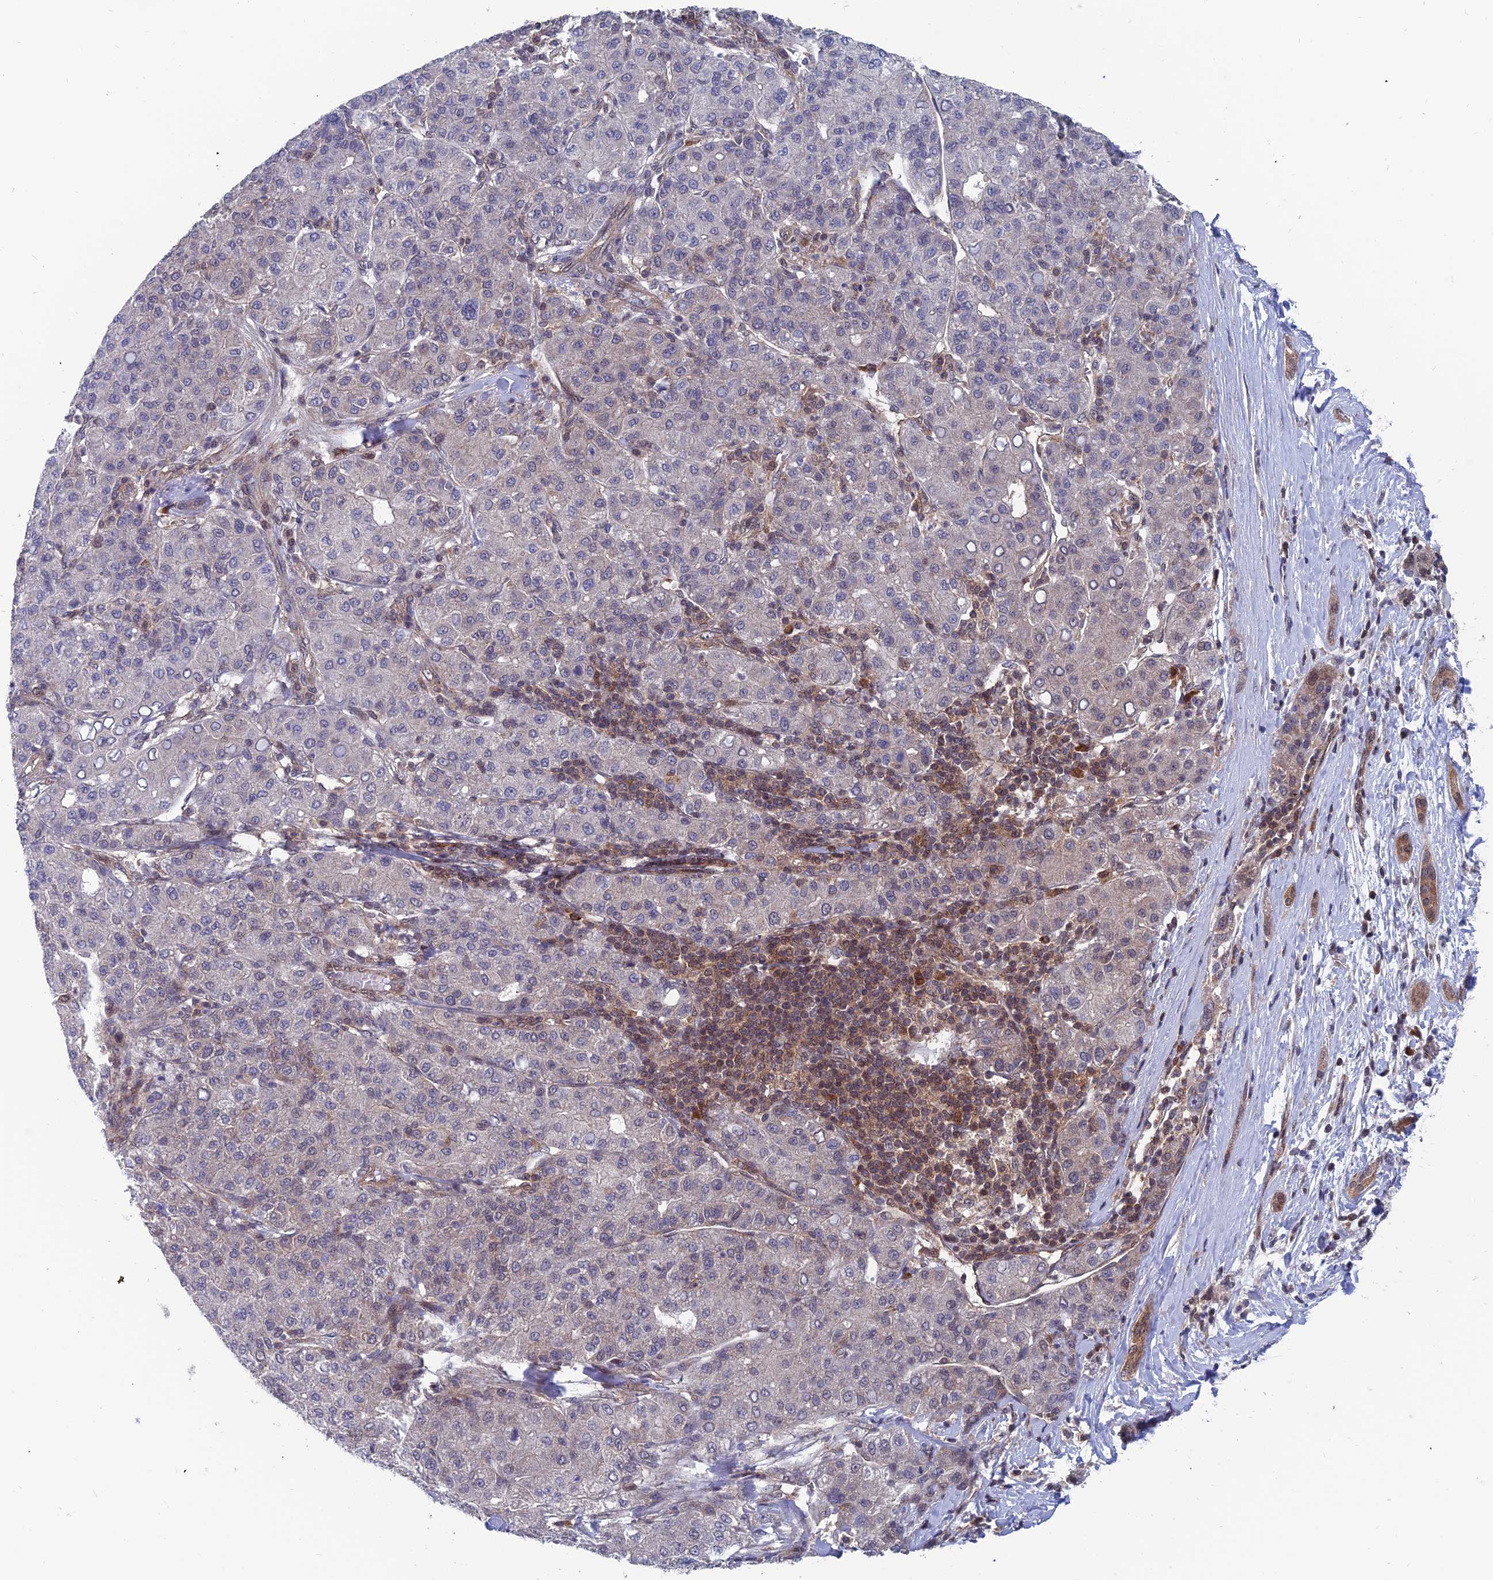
{"staining": {"intensity": "weak", "quantity": "<25%", "location": "nuclear"}, "tissue": "liver cancer", "cell_type": "Tumor cells", "image_type": "cancer", "snomed": [{"axis": "morphology", "description": "Carcinoma, Hepatocellular, NOS"}, {"axis": "topography", "description": "Liver"}], "caption": "A micrograph of liver cancer stained for a protein displays no brown staining in tumor cells. (DAB (3,3'-diaminobenzidine) IHC visualized using brightfield microscopy, high magnification).", "gene": "IGBP1", "patient": {"sex": "male", "age": 65}}